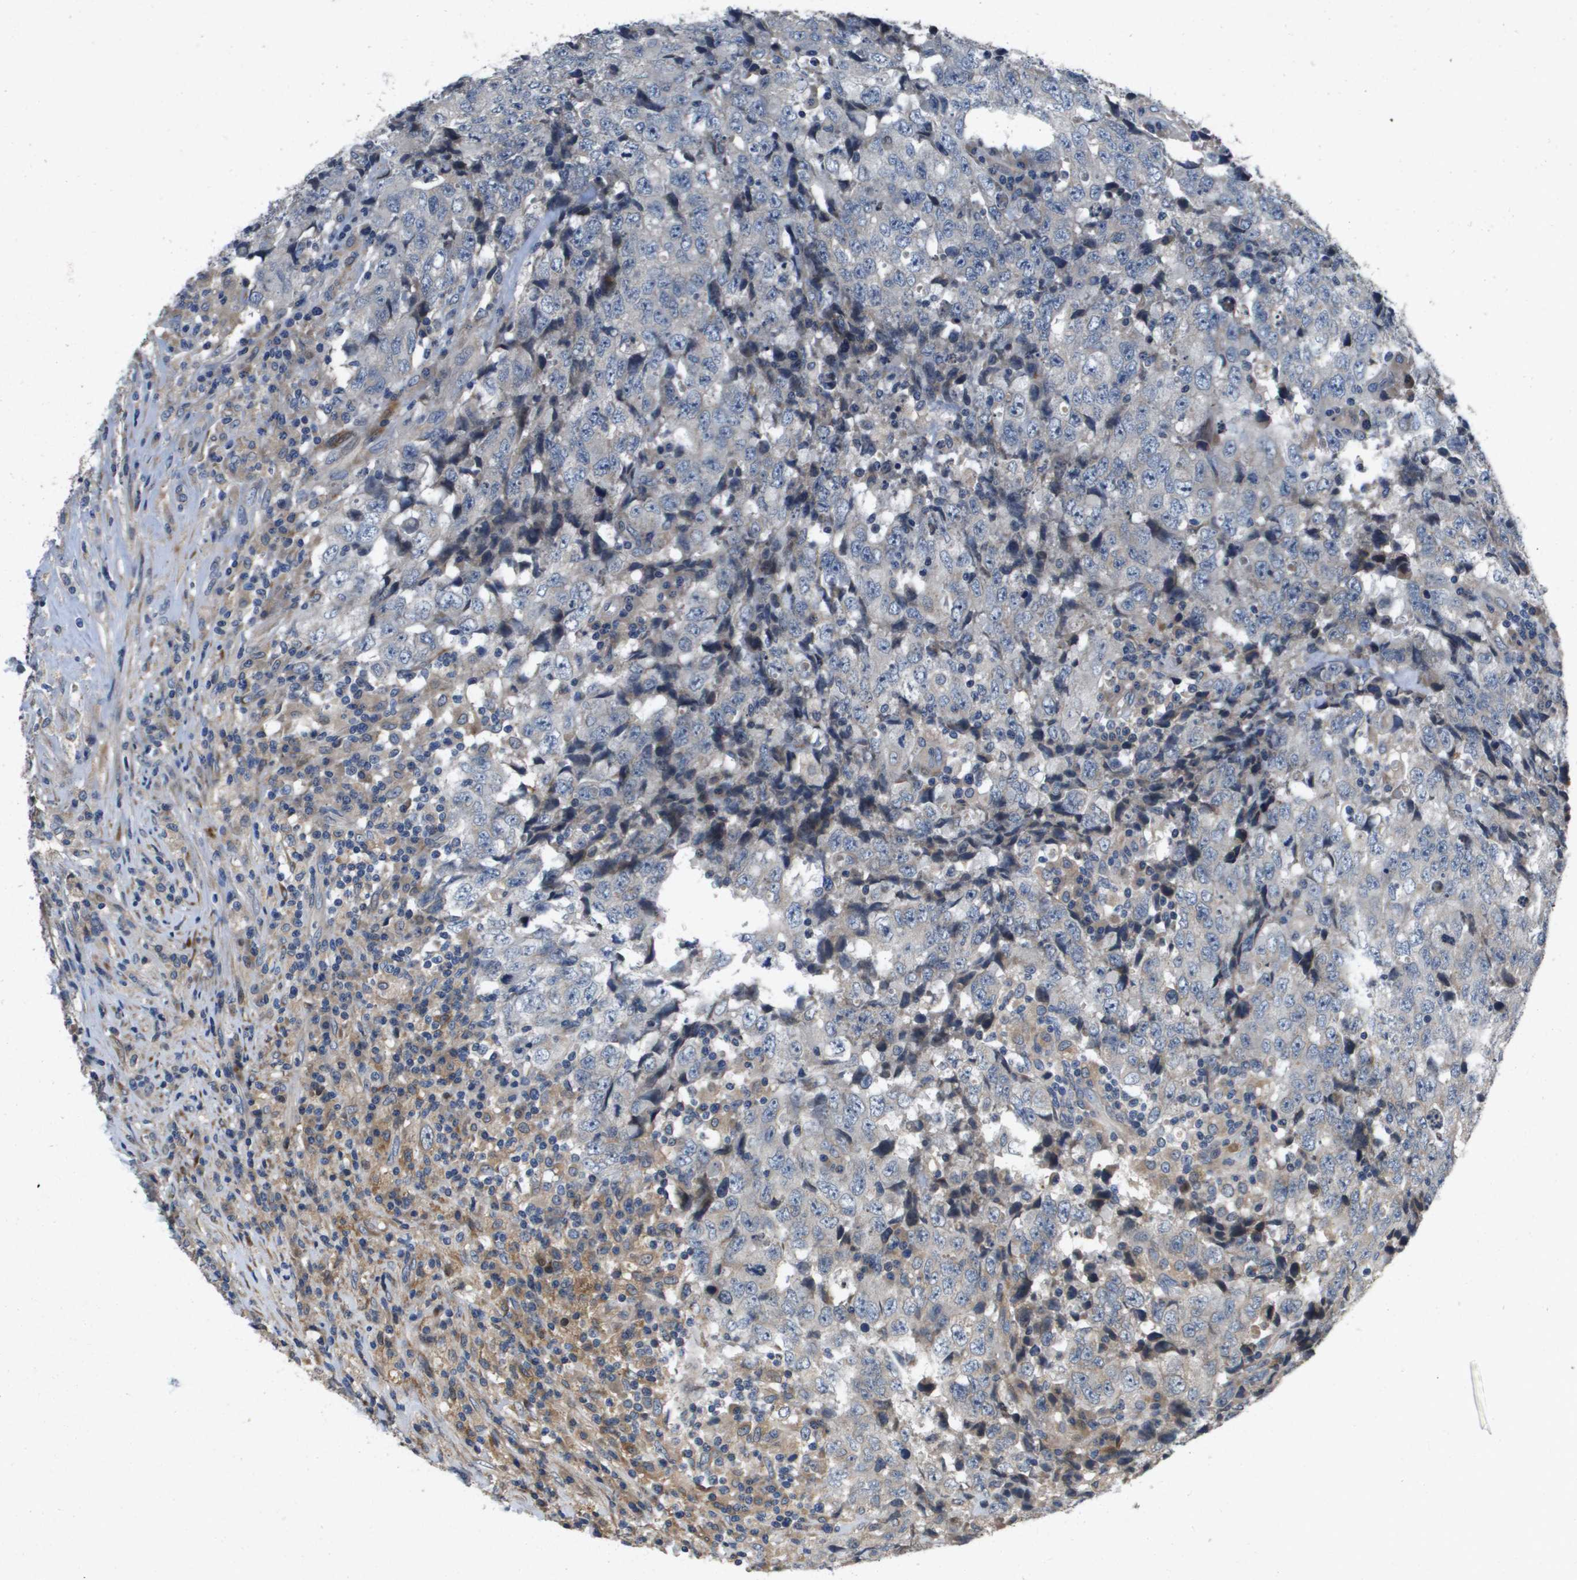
{"staining": {"intensity": "negative", "quantity": "none", "location": "none"}, "tissue": "testis cancer", "cell_type": "Tumor cells", "image_type": "cancer", "snomed": [{"axis": "morphology", "description": "Necrosis, NOS"}, {"axis": "morphology", "description": "Carcinoma, Embryonal, NOS"}, {"axis": "topography", "description": "Testis"}], "caption": "IHC of human testis cancer (embryonal carcinoma) shows no staining in tumor cells. Nuclei are stained in blue.", "gene": "ENTPD2", "patient": {"sex": "male", "age": 19}}